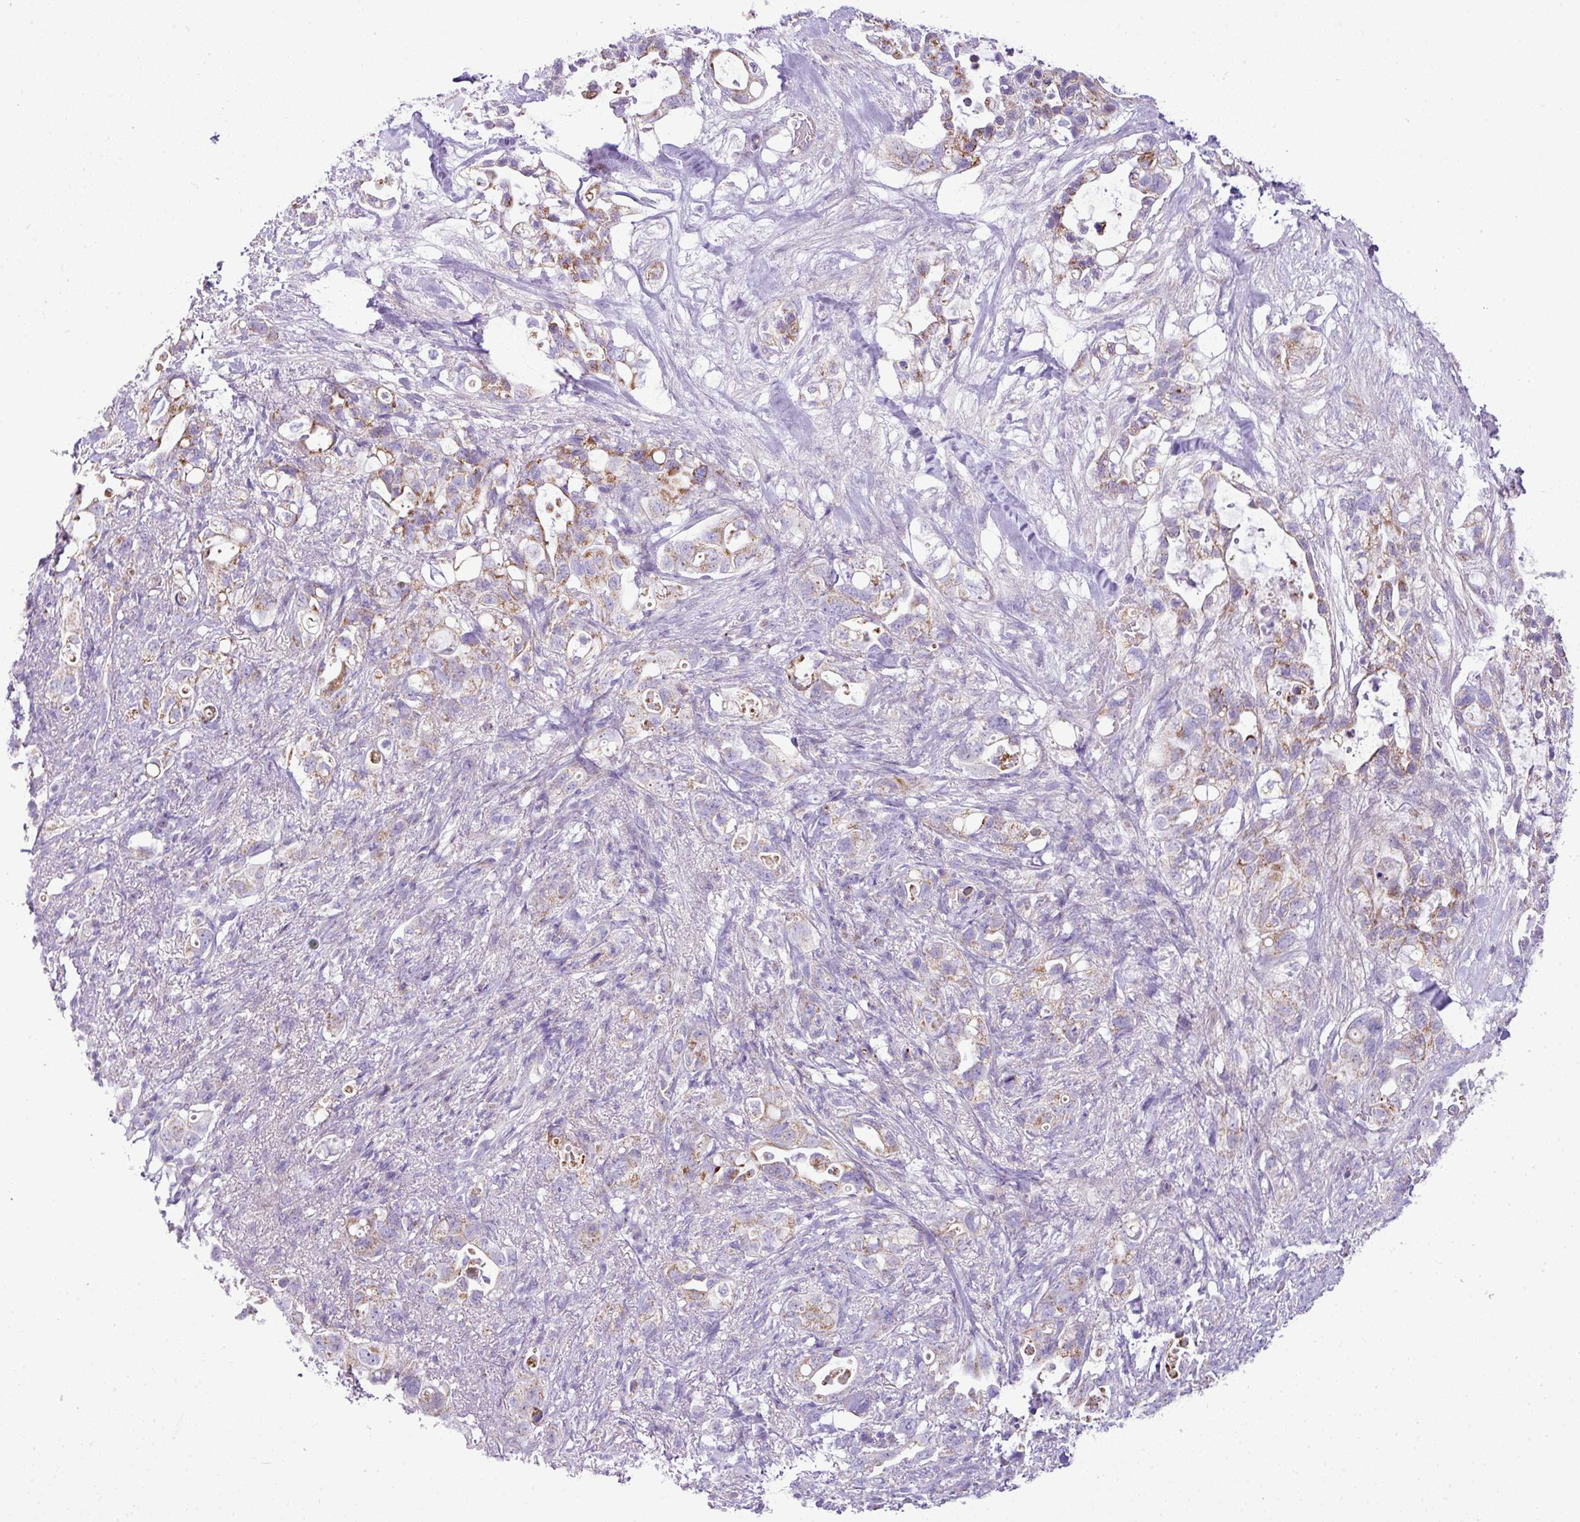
{"staining": {"intensity": "moderate", "quantity": "25%-75%", "location": "cytoplasmic/membranous"}, "tissue": "pancreatic cancer", "cell_type": "Tumor cells", "image_type": "cancer", "snomed": [{"axis": "morphology", "description": "Adenocarcinoma, NOS"}, {"axis": "topography", "description": "Pancreas"}], "caption": "Brown immunohistochemical staining in pancreatic cancer (adenocarcinoma) demonstrates moderate cytoplasmic/membranous staining in about 25%-75% of tumor cells.", "gene": "PGAP4", "patient": {"sex": "female", "age": 72}}